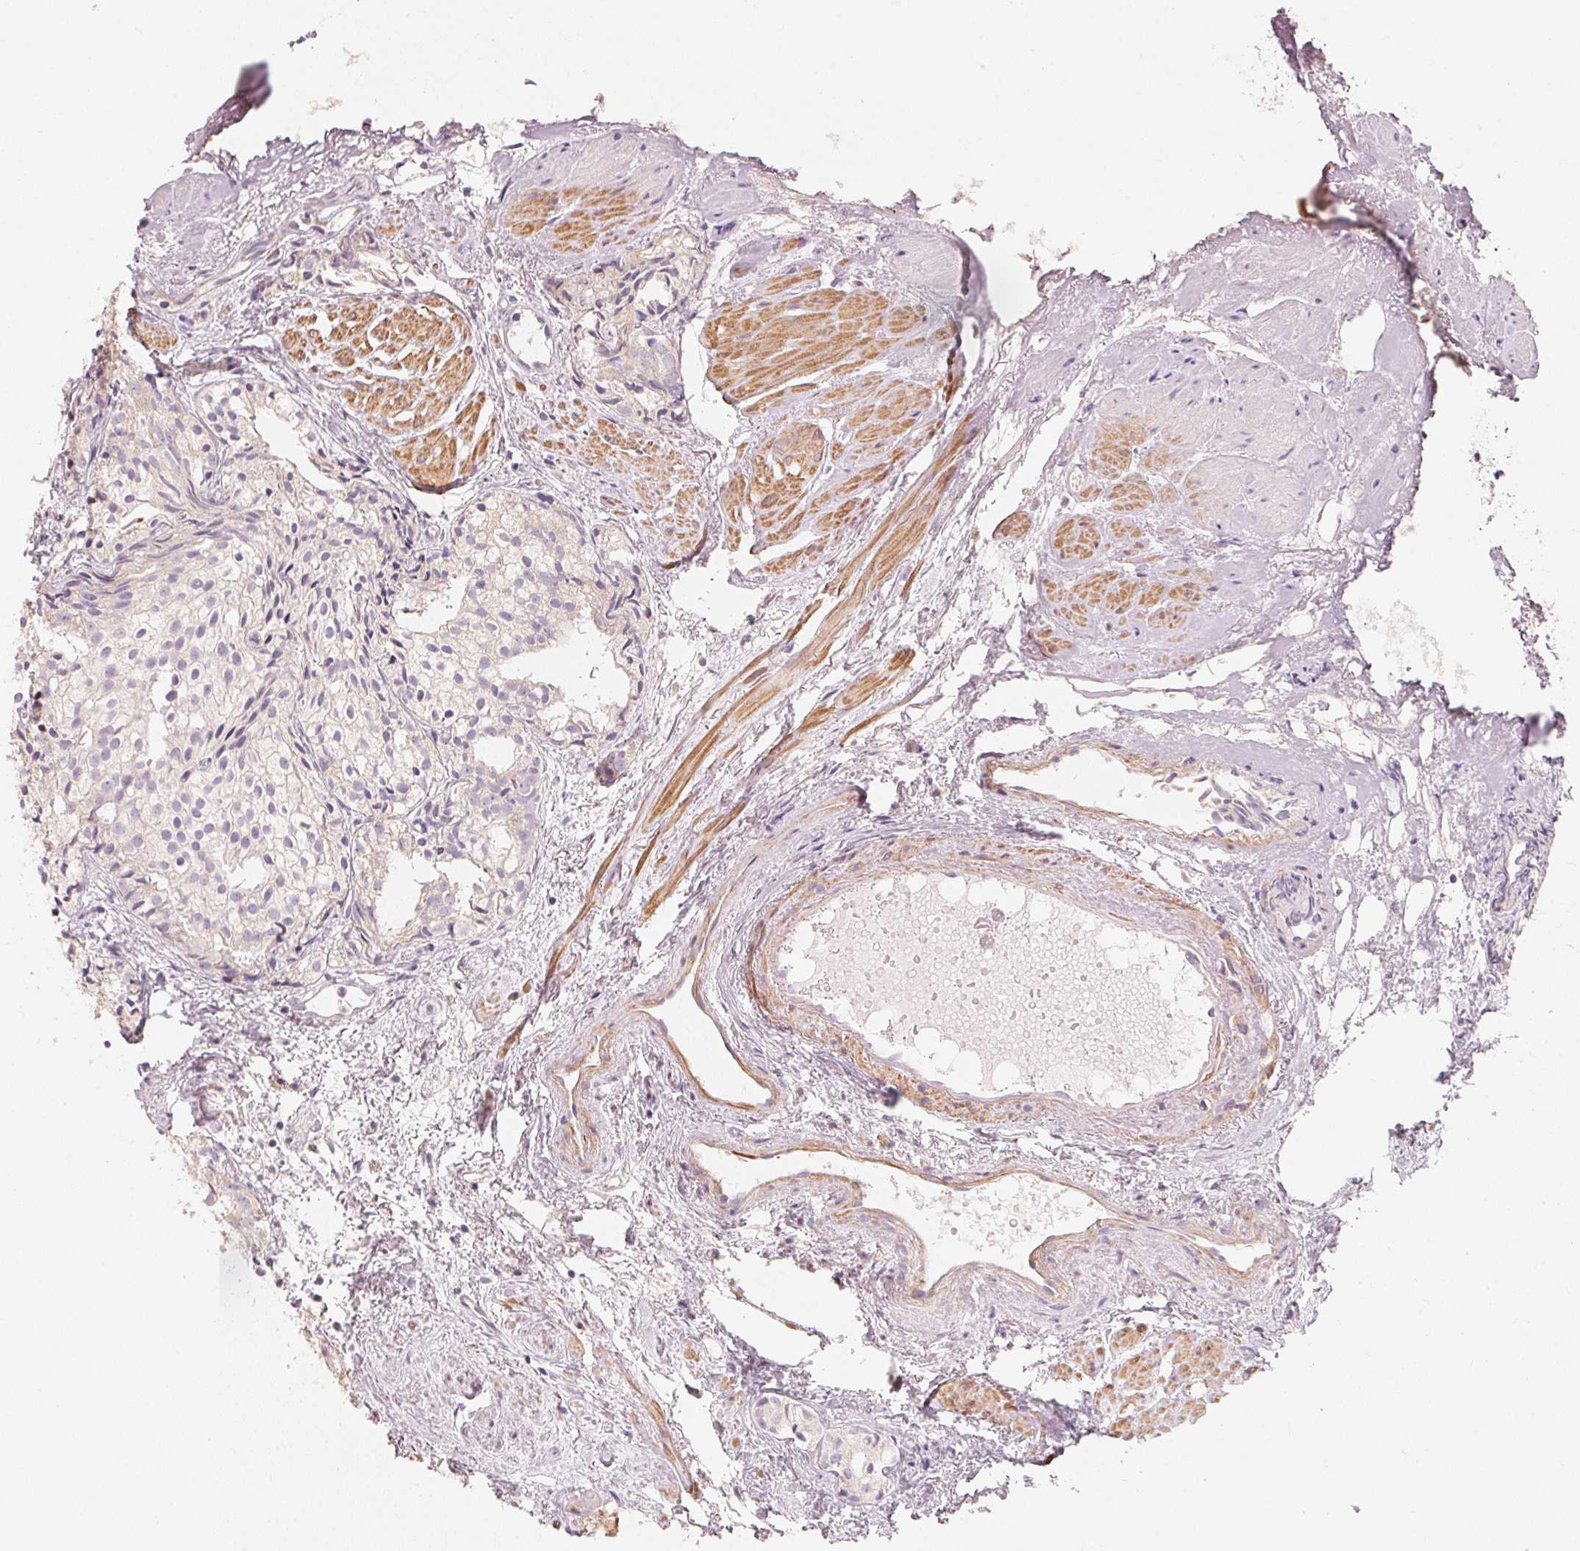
{"staining": {"intensity": "negative", "quantity": "none", "location": "none"}, "tissue": "prostate cancer", "cell_type": "Tumor cells", "image_type": "cancer", "snomed": [{"axis": "morphology", "description": "Adenocarcinoma, High grade"}, {"axis": "topography", "description": "Prostate"}], "caption": "An IHC histopathology image of prostate cancer is shown. There is no staining in tumor cells of prostate cancer.", "gene": "TP53AIP1", "patient": {"sex": "male", "age": 85}}